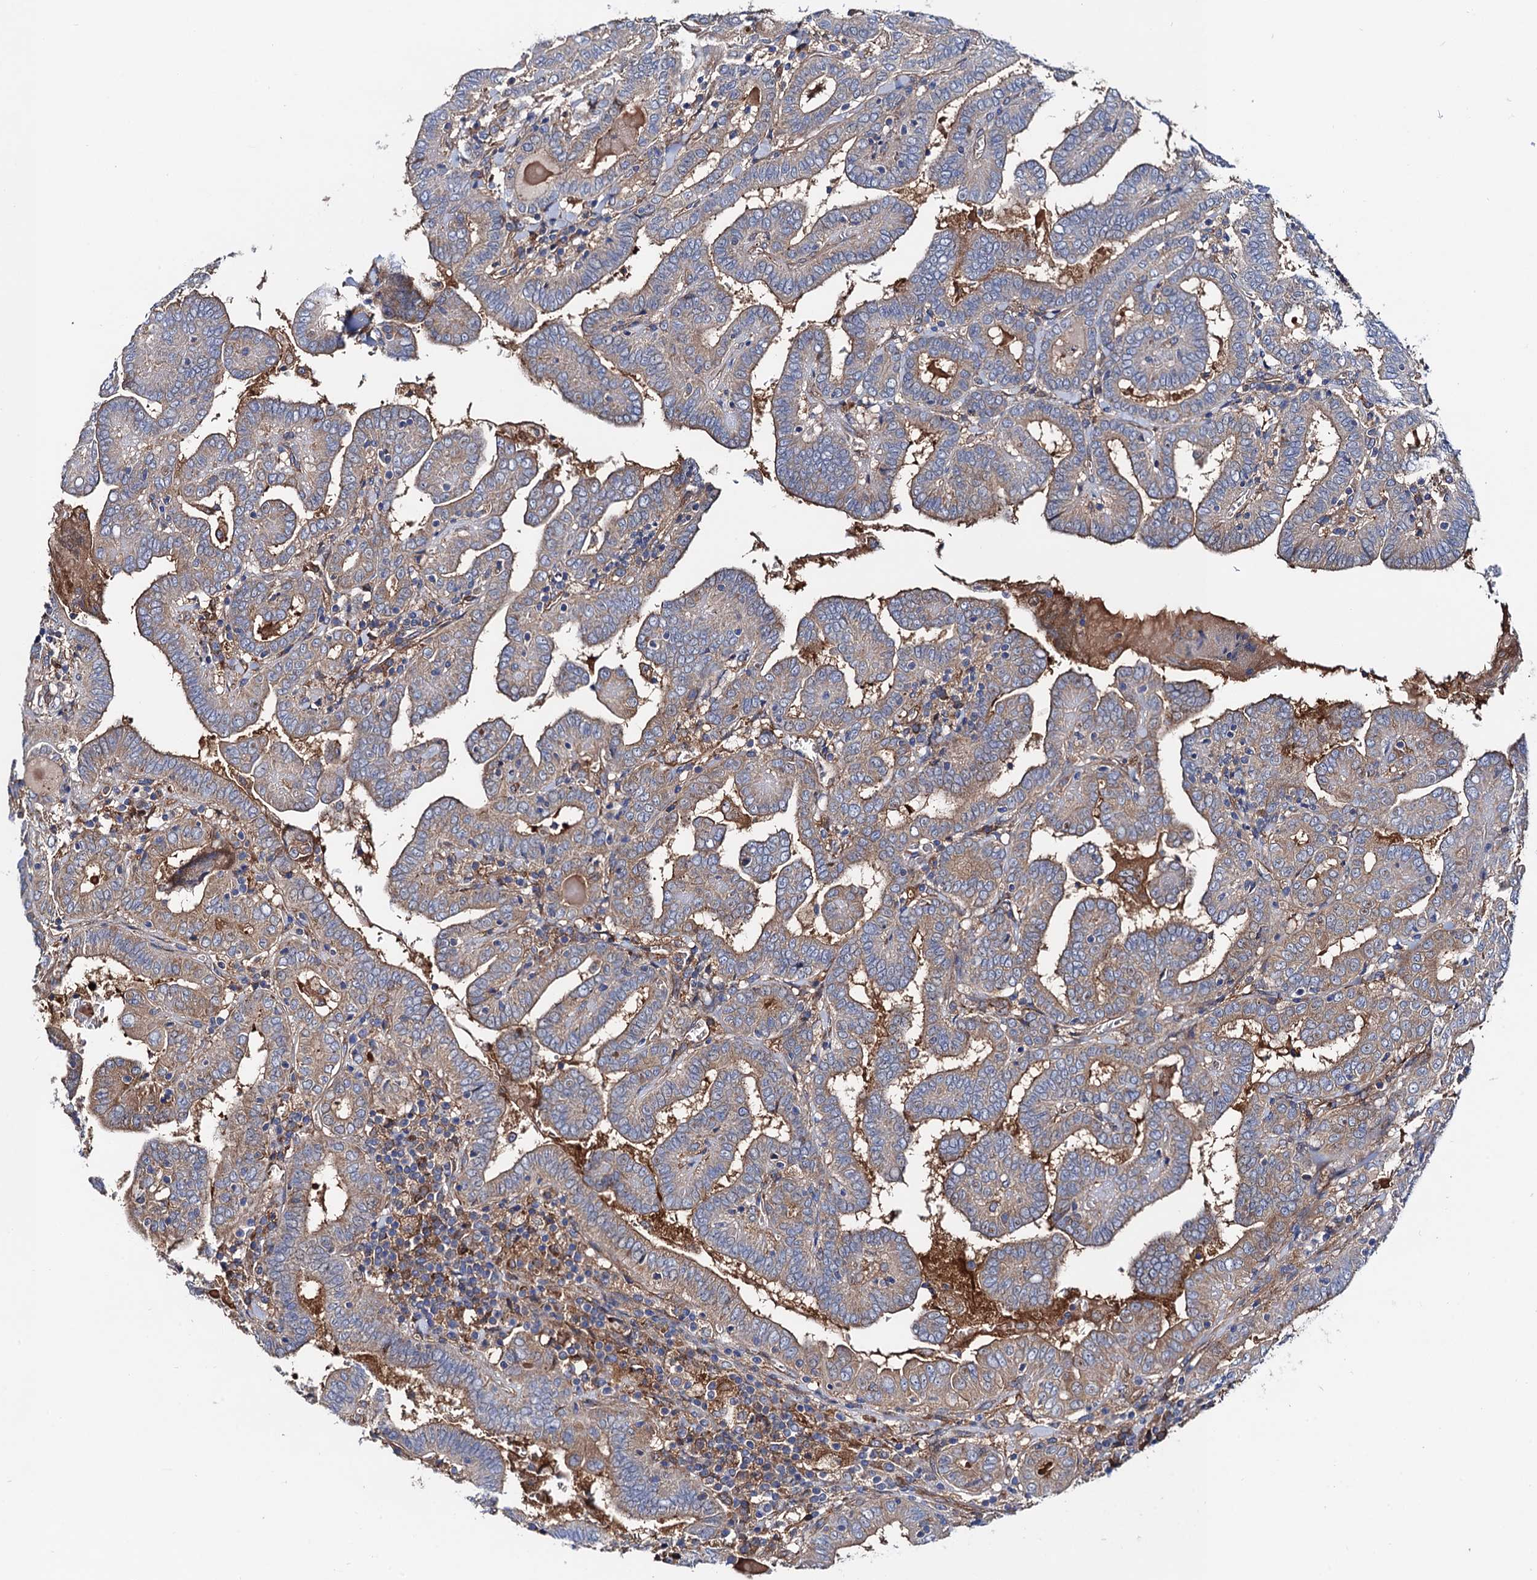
{"staining": {"intensity": "weak", "quantity": "25%-75%", "location": "cytoplasmic/membranous"}, "tissue": "thyroid cancer", "cell_type": "Tumor cells", "image_type": "cancer", "snomed": [{"axis": "morphology", "description": "Papillary adenocarcinoma, NOS"}, {"axis": "topography", "description": "Thyroid gland"}], "caption": "Thyroid cancer (papillary adenocarcinoma) stained with a protein marker displays weak staining in tumor cells.", "gene": "MRPL48", "patient": {"sex": "female", "age": 72}}